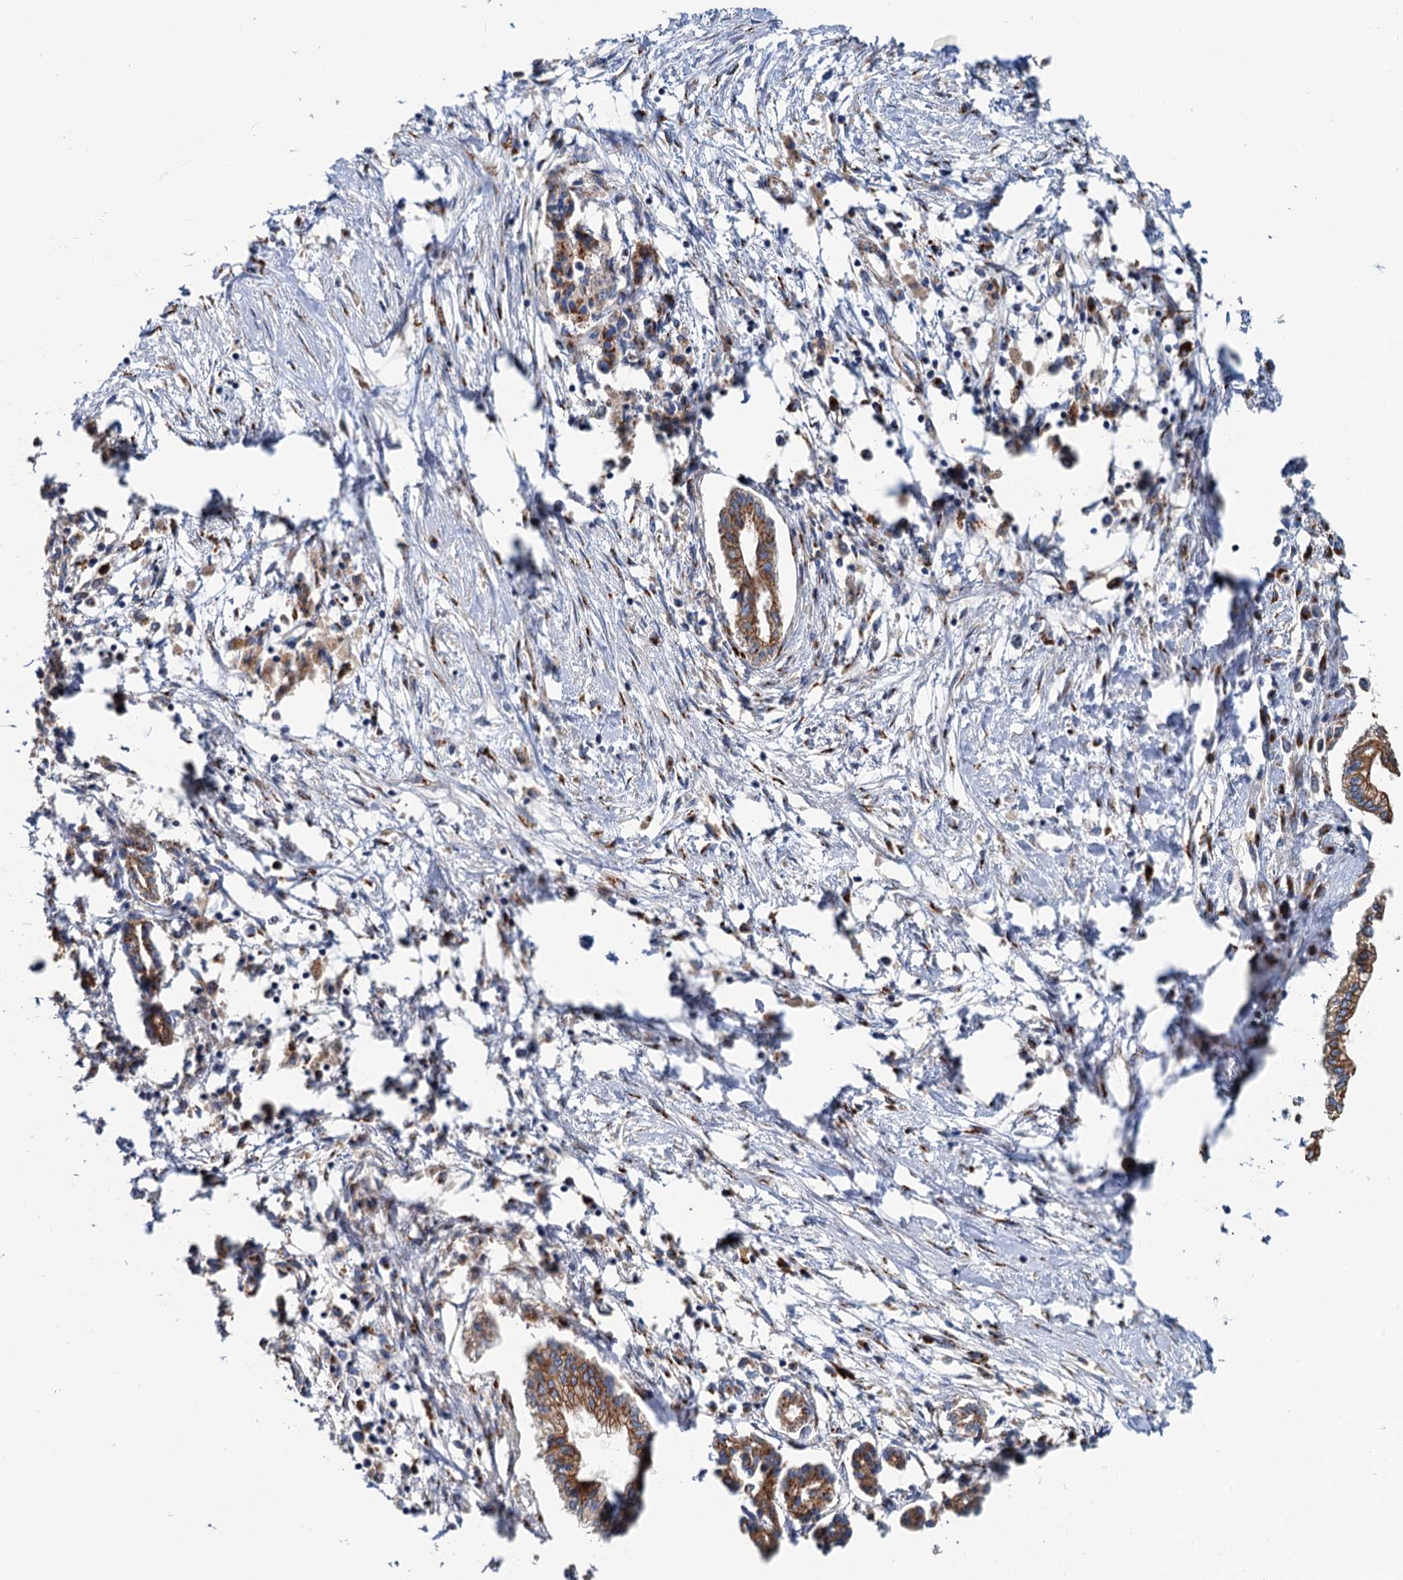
{"staining": {"intensity": "moderate", "quantity": ">75%", "location": "cytoplasmic/membranous"}, "tissue": "pancreatic cancer", "cell_type": "Tumor cells", "image_type": "cancer", "snomed": [{"axis": "morphology", "description": "Adenocarcinoma, NOS"}, {"axis": "topography", "description": "Pancreas"}], "caption": "A photomicrograph of pancreatic cancer (adenocarcinoma) stained for a protein exhibits moderate cytoplasmic/membranous brown staining in tumor cells. The staining was performed using DAB (3,3'-diaminobenzidine), with brown indicating positive protein expression. Nuclei are stained blue with hematoxylin.", "gene": "BET1L", "patient": {"sex": "female", "age": 50}}